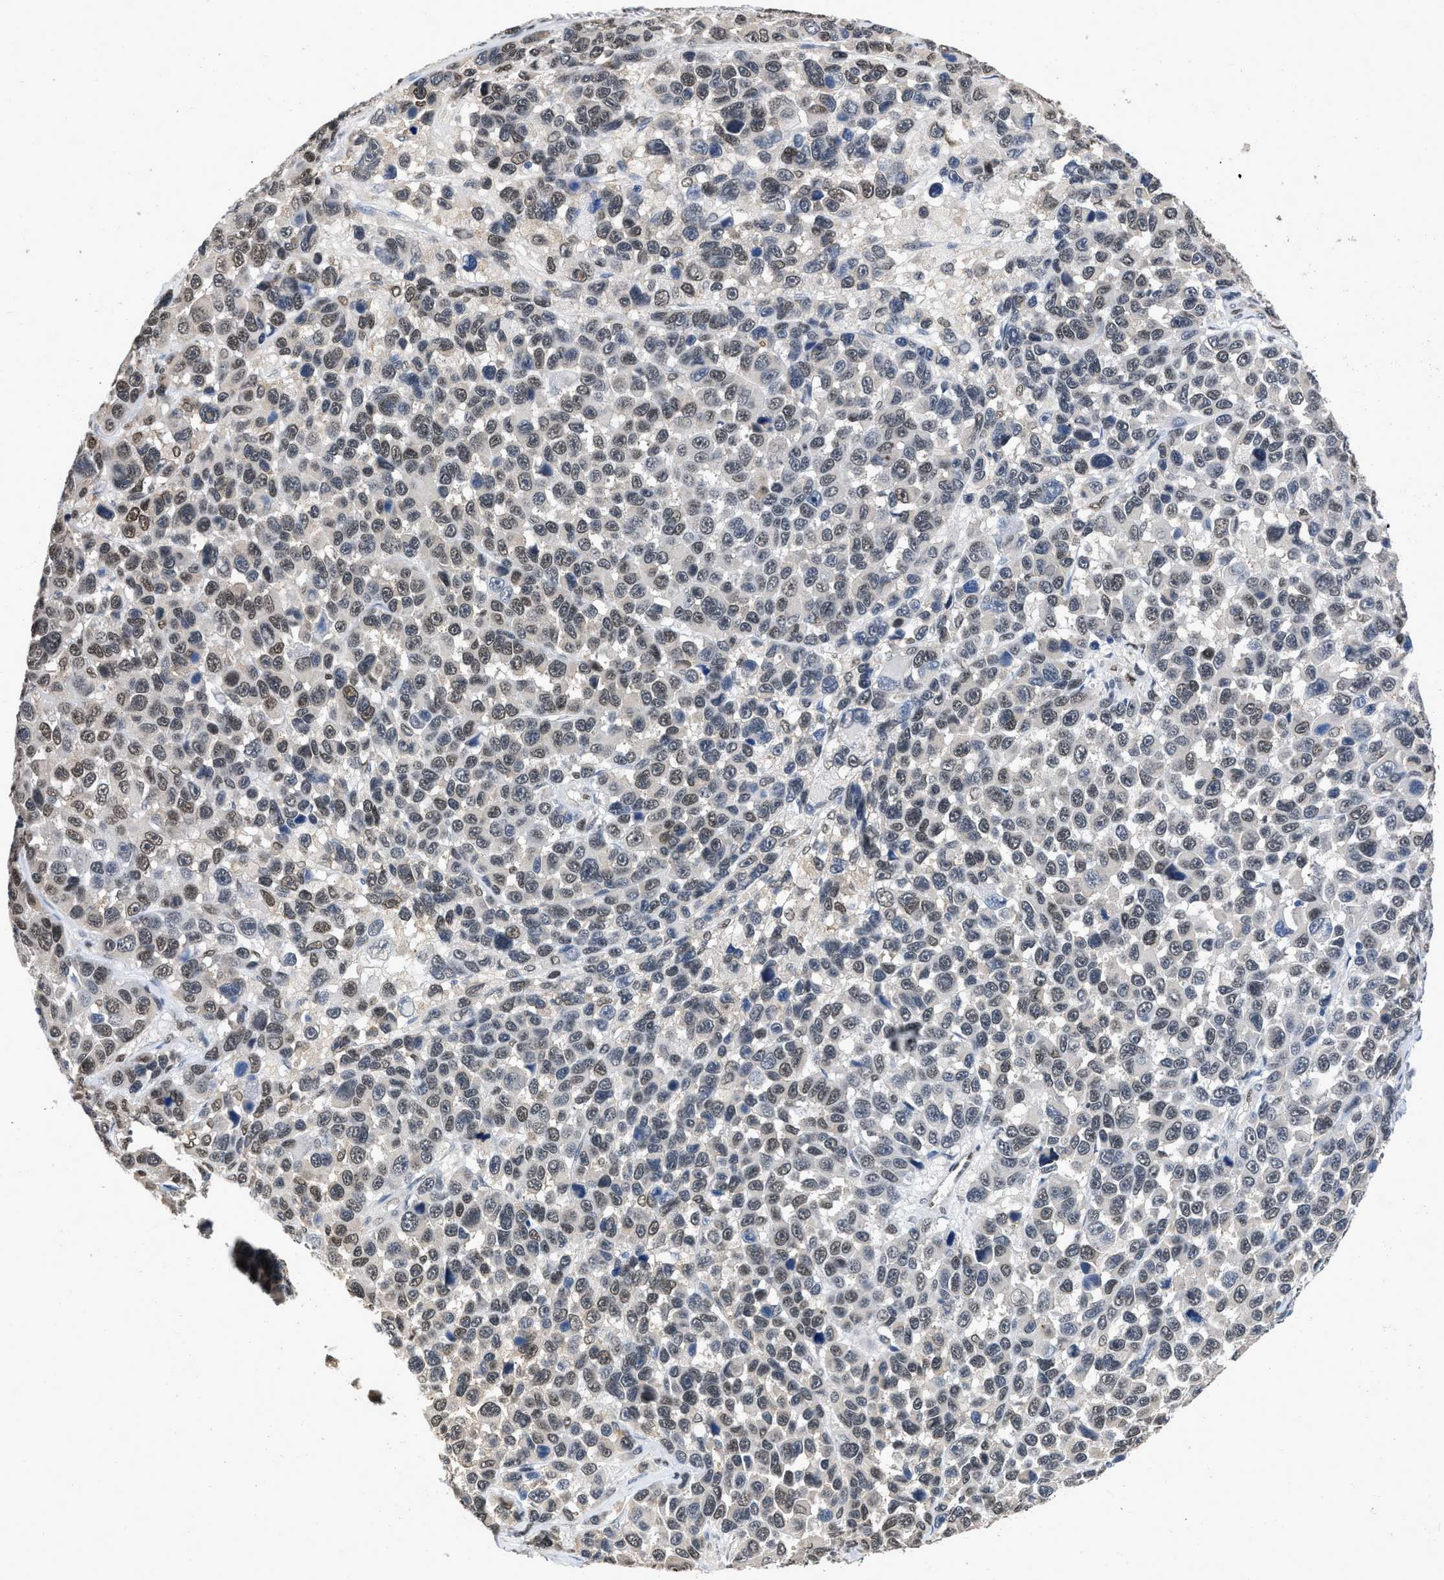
{"staining": {"intensity": "moderate", "quantity": "25%-75%", "location": "nuclear"}, "tissue": "melanoma", "cell_type": "Tumor cells", "image_type": "cancer", "snomed": [{"axis": "morphology", "description": "Malignant melanoma, NOS"}, {"axis": "topography", "description": "Skin"}], "caption": "High-magnification brightfield microscopy of melanoma stained with DAB (3,3'-diaminobenzidine) (brown) and counterstained with hematoxylin (blue). tumor cells exhibit moderate nuclear positivity is seen in about25%-75% of cells. Nuclei are stained in blue.", "gene": "QKI", "patient": {"sex": "male", "age": 53}}